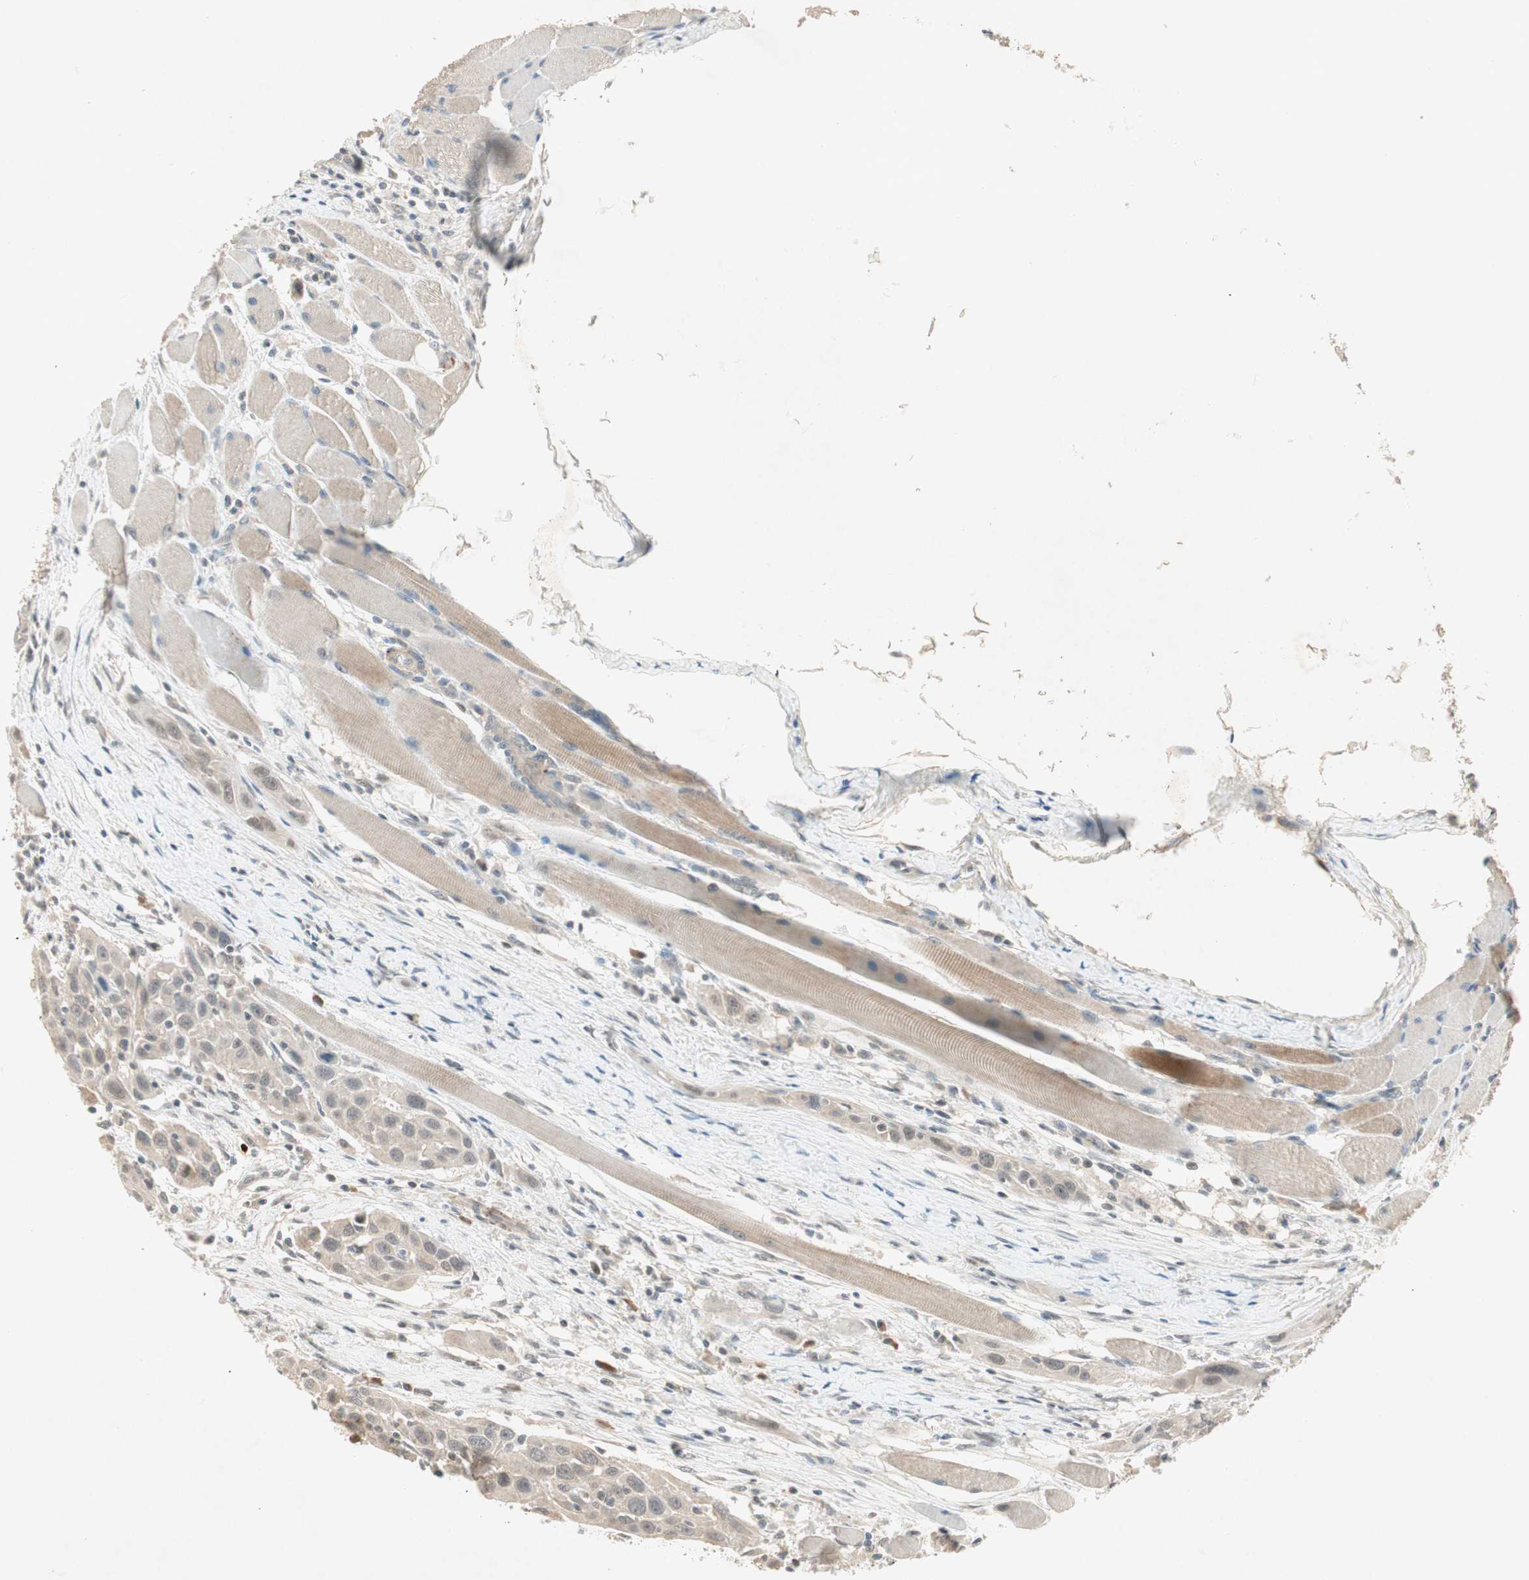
{"staining": {"intensity": "negative", "quantity": "none", "location": "none"}, "tissue": "head and neck cancer", "cell_type": "Tumor cells", "image_type": "cancer", "snomed": [{"axis": "morphology", "description": "Squamous cell carcinoma, NOS"}, {"axis": "topography", "description": "Oral tissue"}, {"axis": "topography", "description": "Head-Neck"}], "caption": "Protein analysis of squamous cell carcinoma (head and neck) displays no significant staining in tumor cells.", "gene": "RNGTT", "patient": {"sex": "female", "age": 50}}